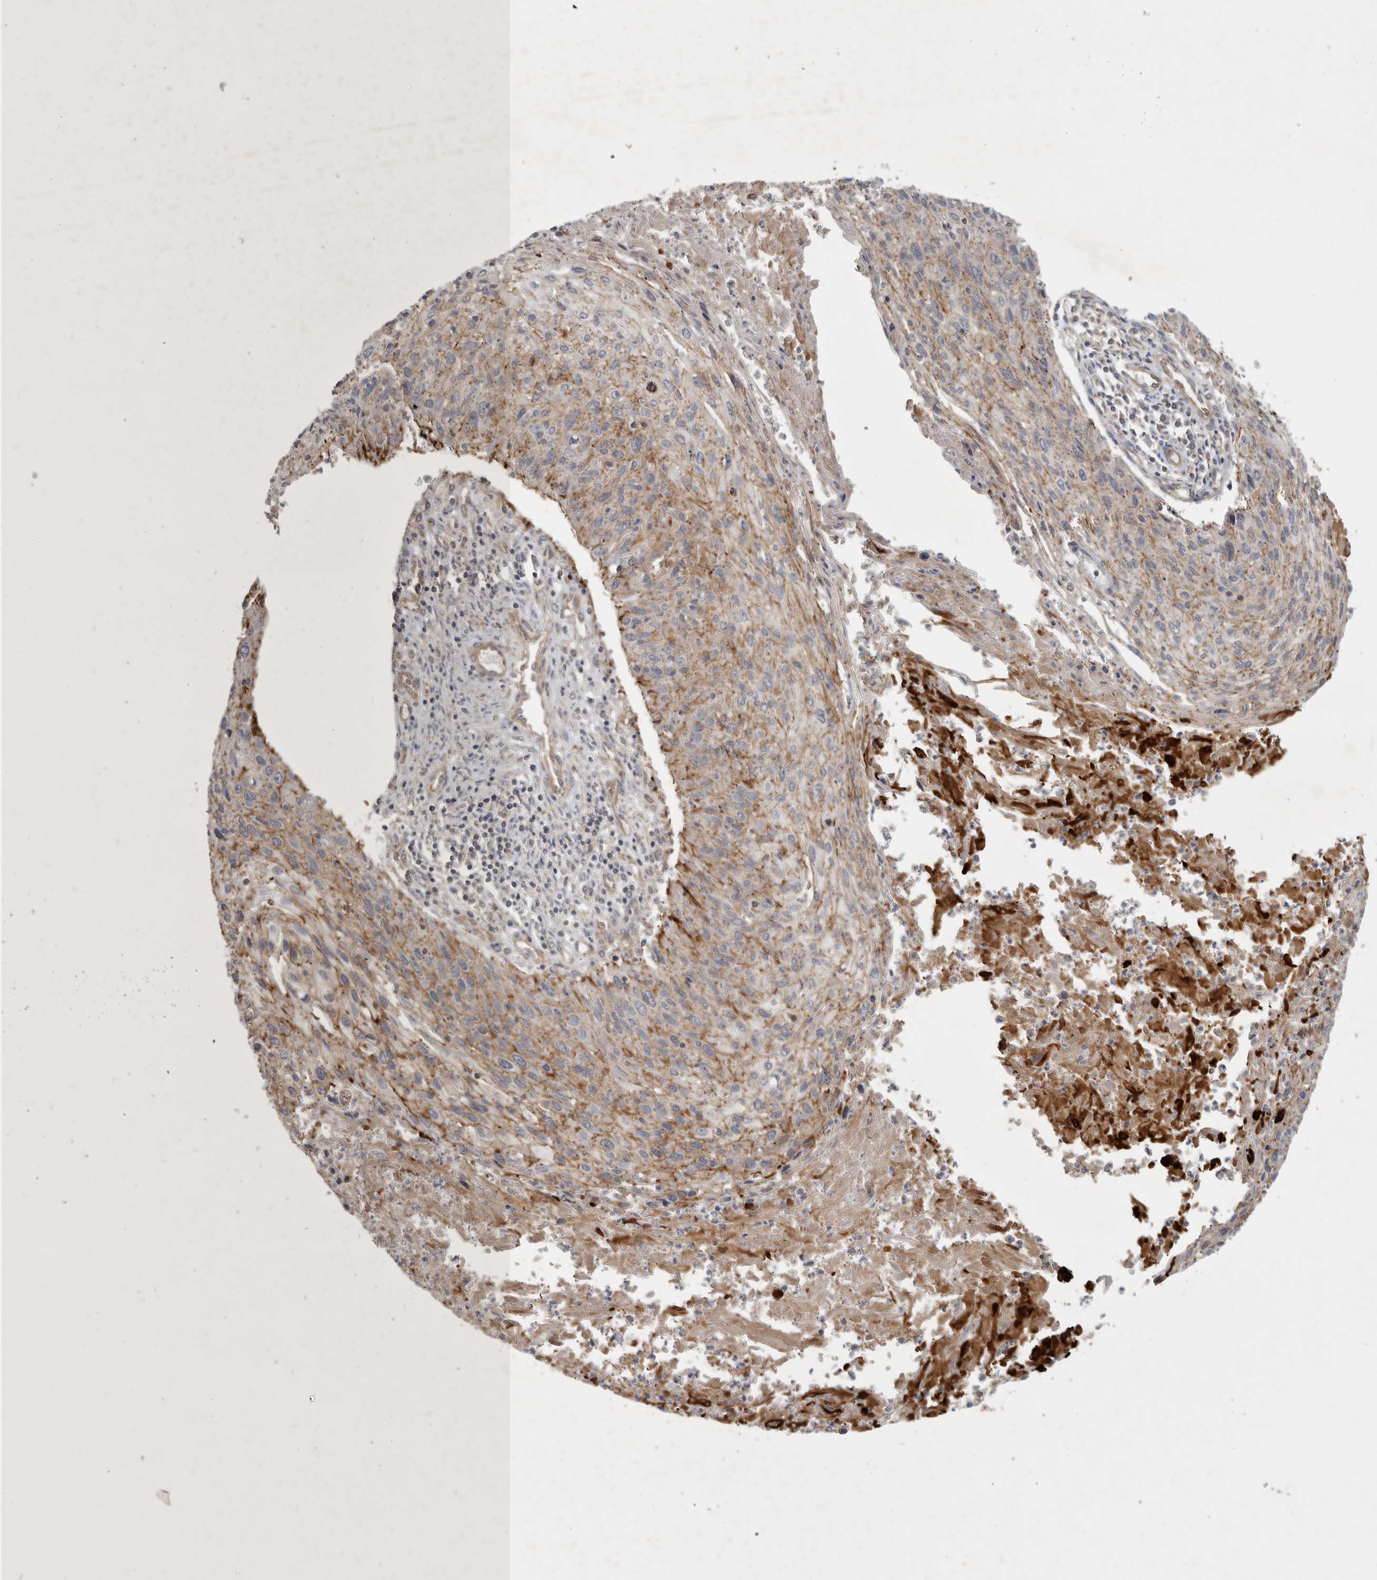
{"staining": {"intensity": "weak", "quantity": ">75%", "location": "cytoplasmic/membranous"}, "tissue": "cervical cancer", "cell_type": "Tumor cells", "image_type": "cancer", "snomed": [{"axis": "morphology", "description": "Squamous cell carcinoma, NOS"}, {"axis": "topography", "description": "Cervix"}], "caption": "Protein expression analysis of human cervical squamous cell carcinoma reveals weak cytoplasmic/membranous staining in approximately >75% of tumor cells.", "gene": "MLPH", "patient": {"sex": "female", "age": 51}}